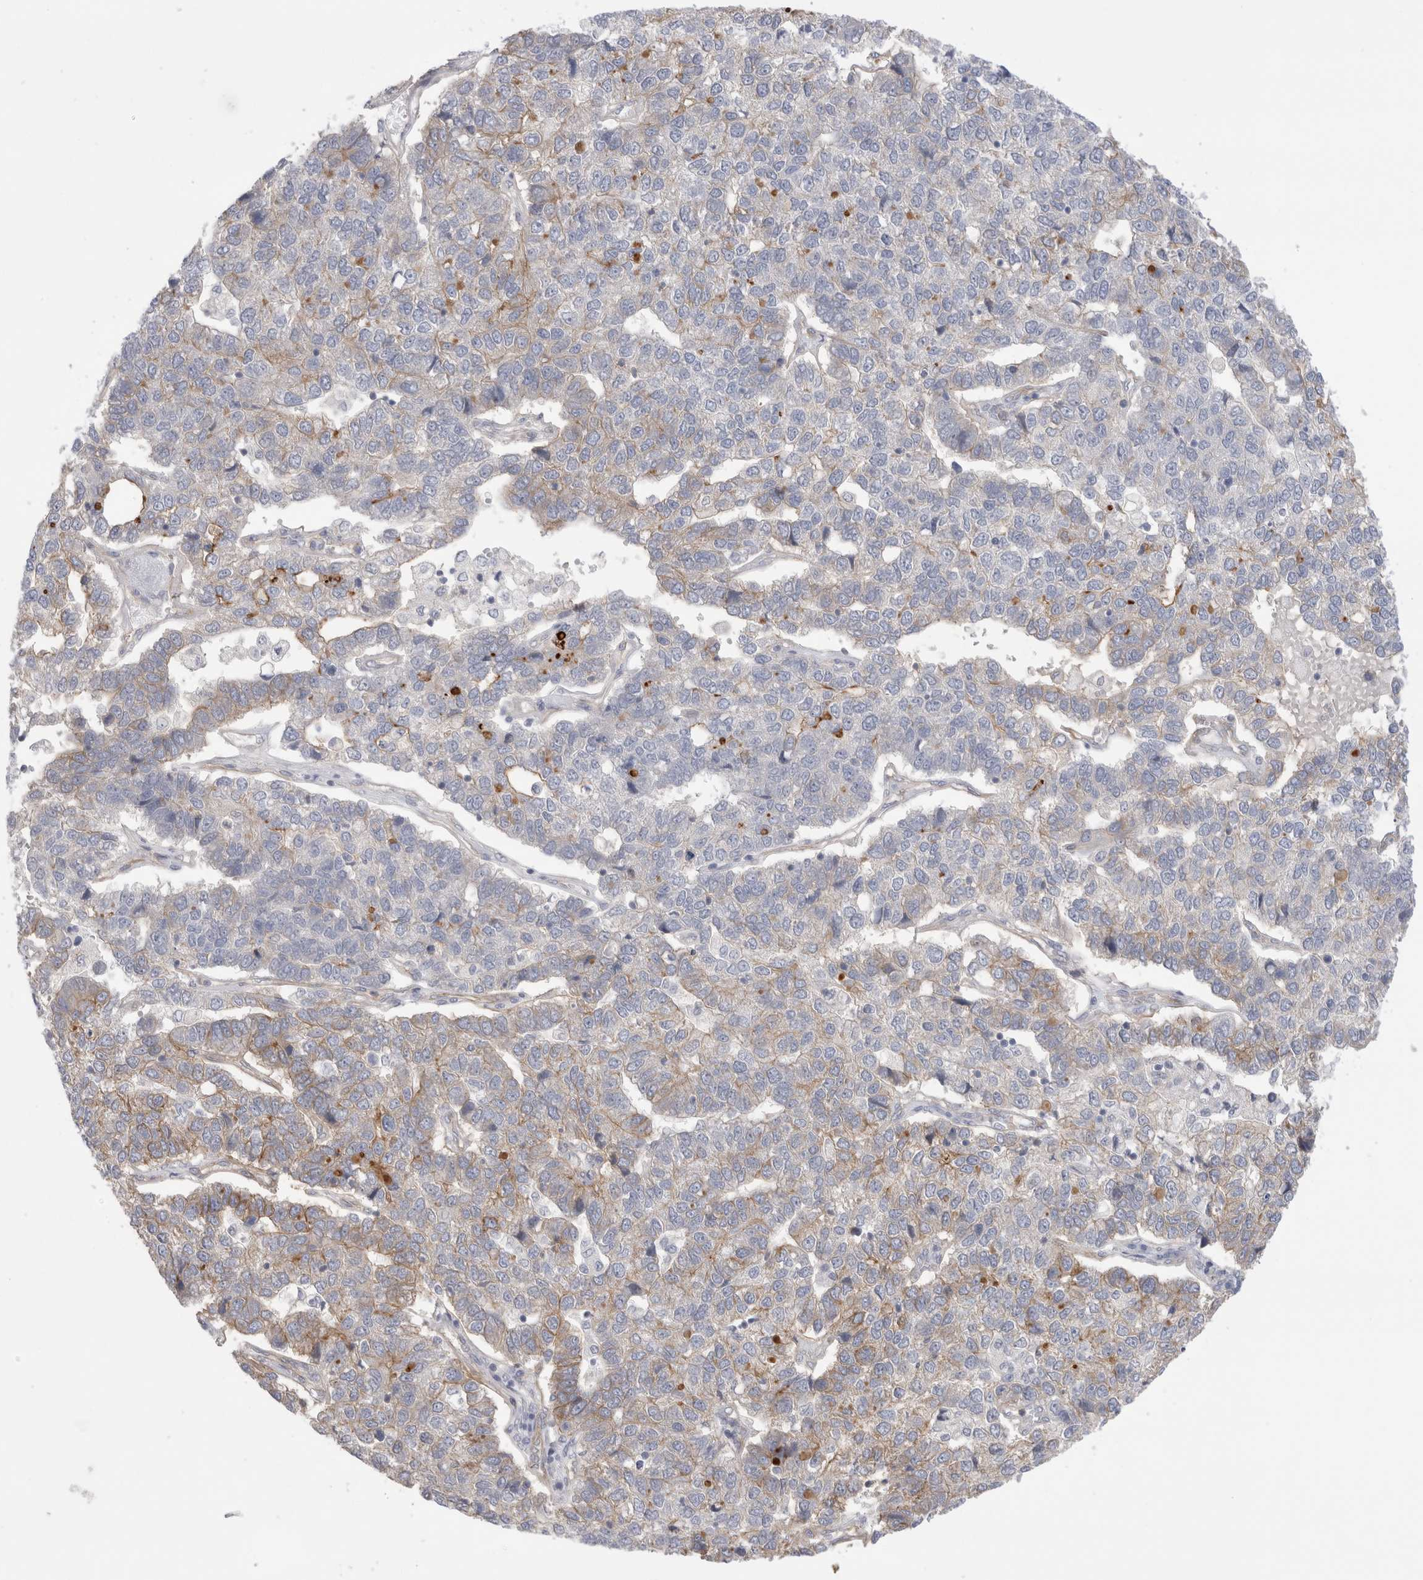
{"staining": {"intensity": "weak", "quantity": "25%-75%", "location": "cytoplasmic/membranous"}, "tissue": "pancreatic cancer", "cell_type": "Tumor cells", "image_type": "cancer", "snomed": [{"axis": "morphology", "description": "Adenocarcinoma, NOS"}, {"axis": "topography", "description": "Pancreas"}], "caption": "DAB immunohistochemical staining of human pancreatic adenocarcinoma exhibits weak cytoplasmic/membranous protein expression in about 25%-75% of tumor cells. The staining was performed using DAB, with brown indicating positive protein expression. Nuclei are stained blue with hematoxylin.", "gene": "VANGL1", "patient": {"sex": "female", "age": 61}}